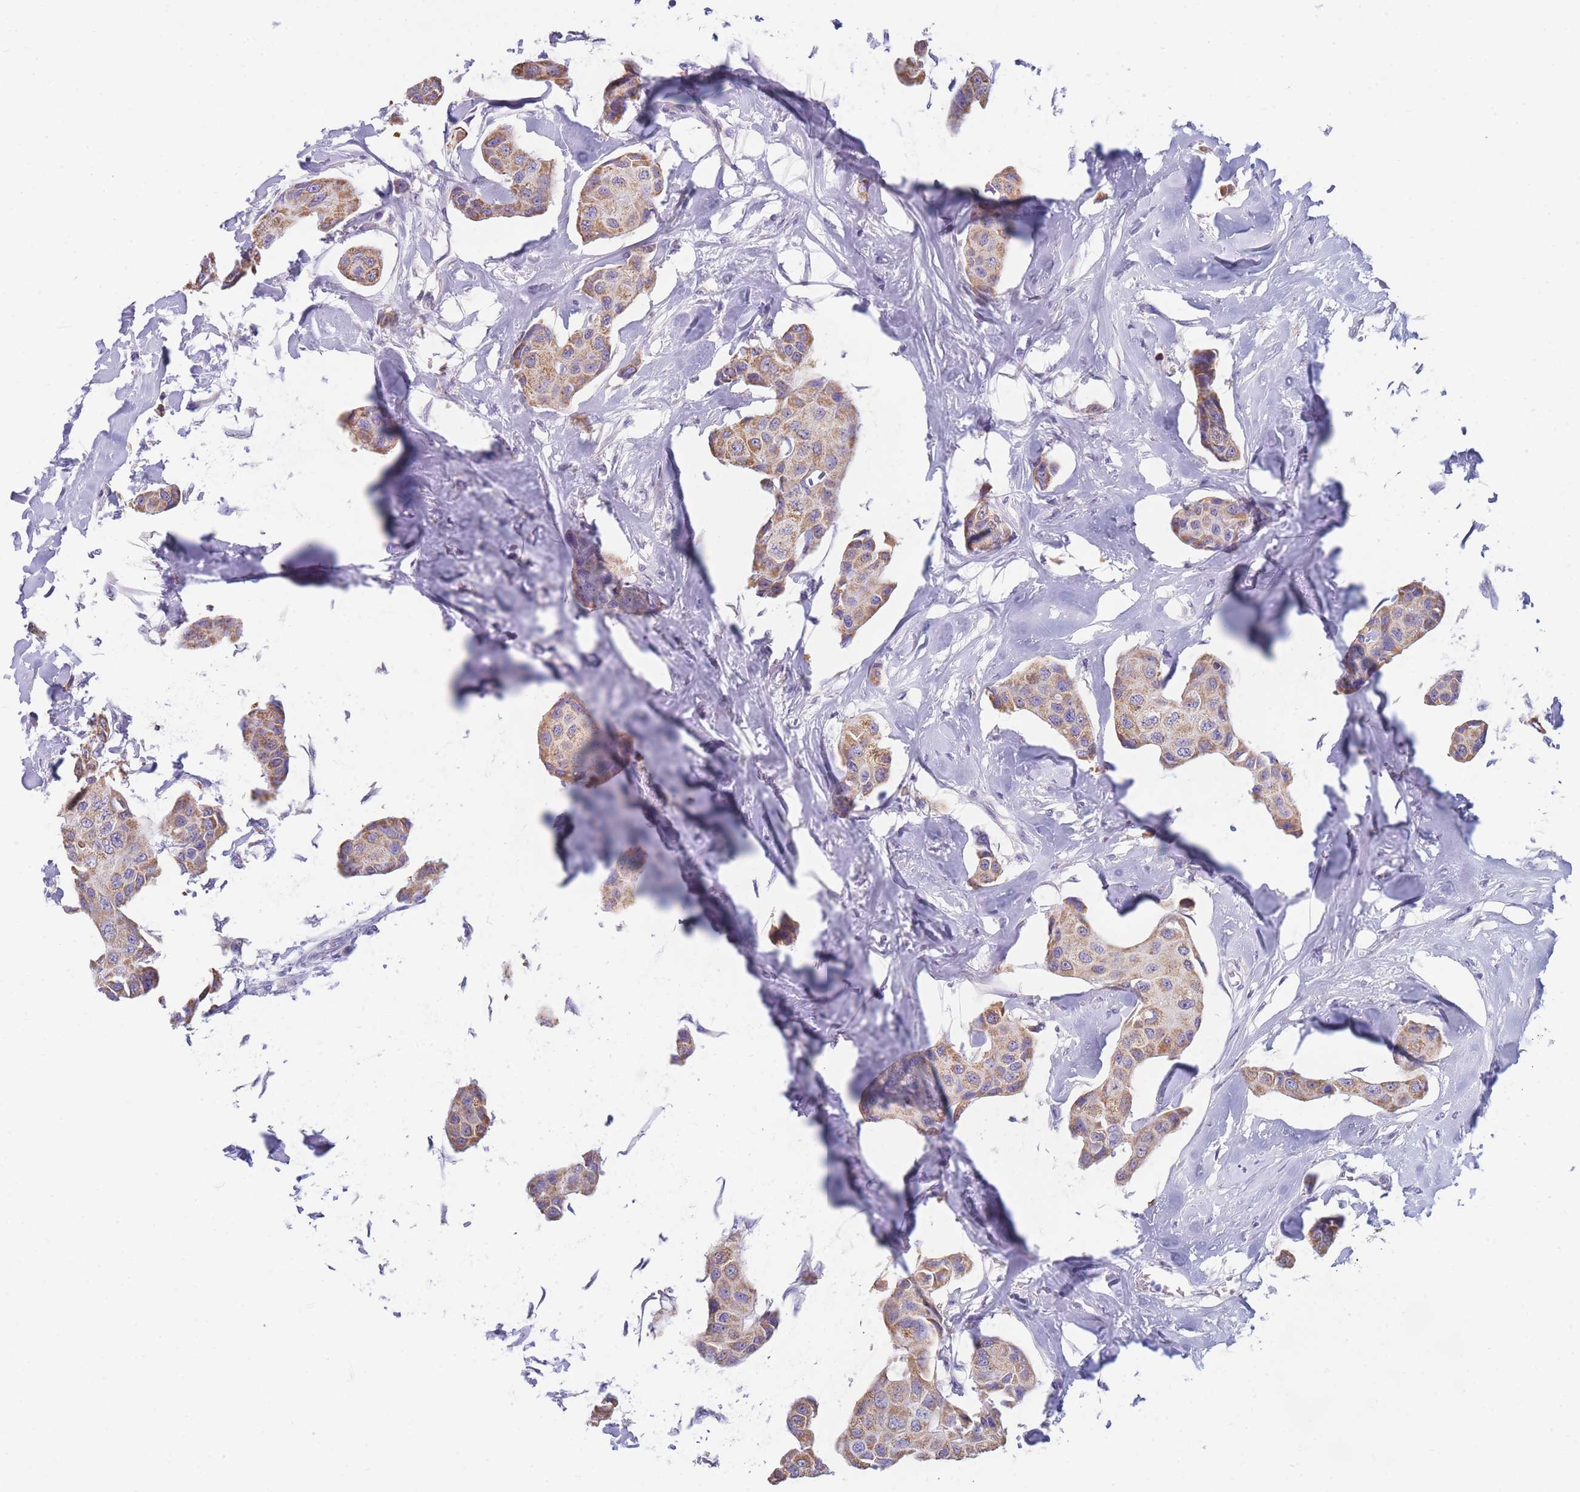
{"staining": {"intensity": "moderate", "quantity": "25%-75%", "location": "cytoplasmic/membranous"}, "tissue": "breast cancer", "cell_type": "Tumor cells", "image_type": "cancer", "snomed": [{"axis": "morphology", "description": "Duct carcinoma"}, {"axis": "topography", "description": "Breast"}, {"axis": "topography", "description": "Lymph node"}], "caption": "Infiltrating ductal carcinoma (breast) tissue exhibits moderate cytoplasmic/membranous positivity in about 25%-75% of tumor cells", "gene": "DHRS11", "patient": {"sex": "female", "age": 80}}